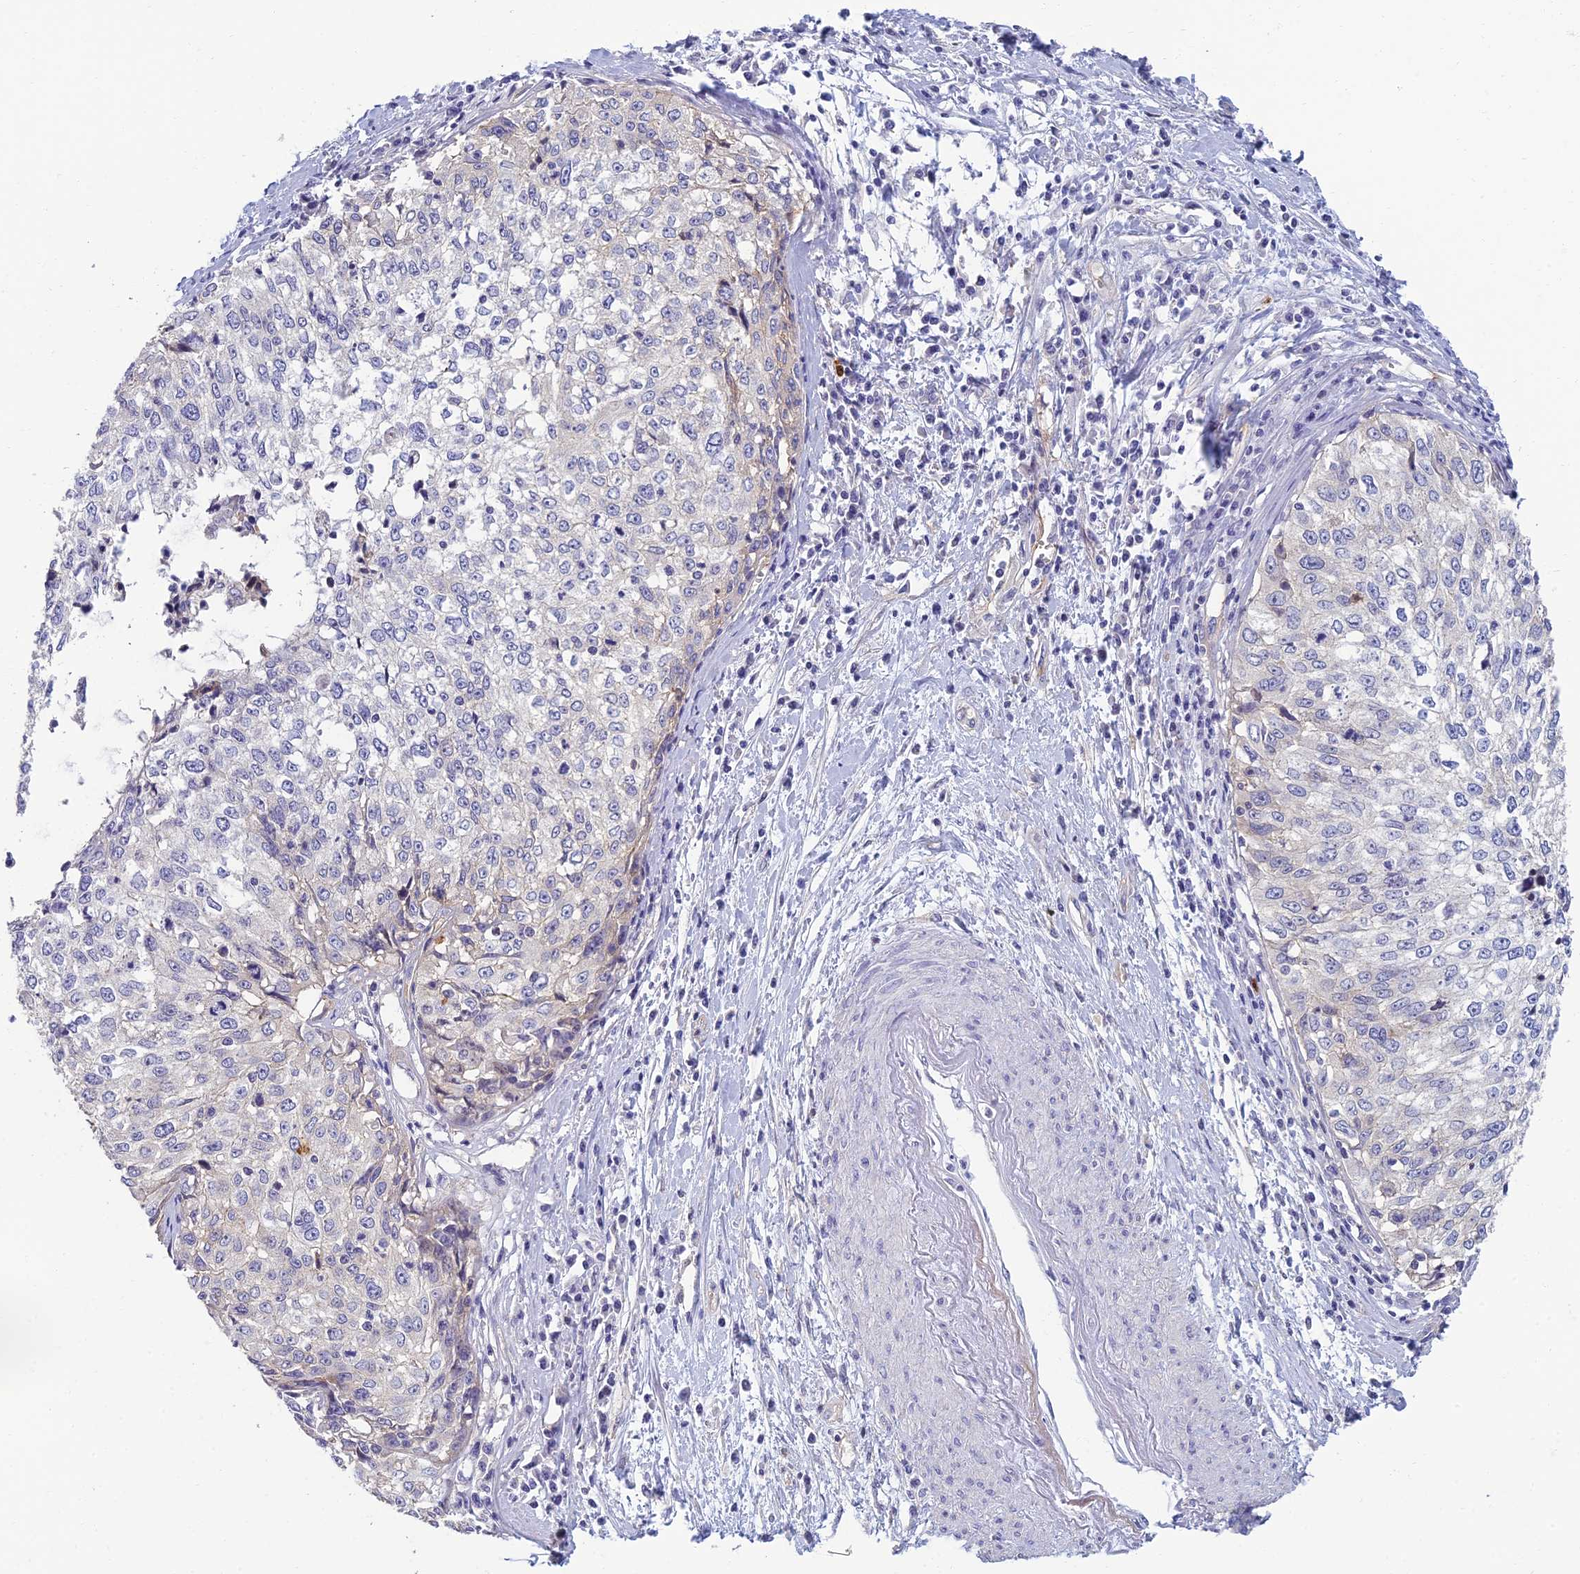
{"staining": {"intensity": "negative", "quantity": "none", "location": "none"}, "tissue": "cervical cancer", "cell_type": "Tumor cells", "image_type": "cancer", "snomed": [{"axis": "morphology", "description": "Squamous cell carcinoma, NOS"}, {"axis": "topography", "description": "Cervix"}], "caption": "This is an IHC micrograph of cervical cancer. There is no expression in tumor cells.", "gene": "NEURL1", "patient": {"sex": "female", "age": 57}}